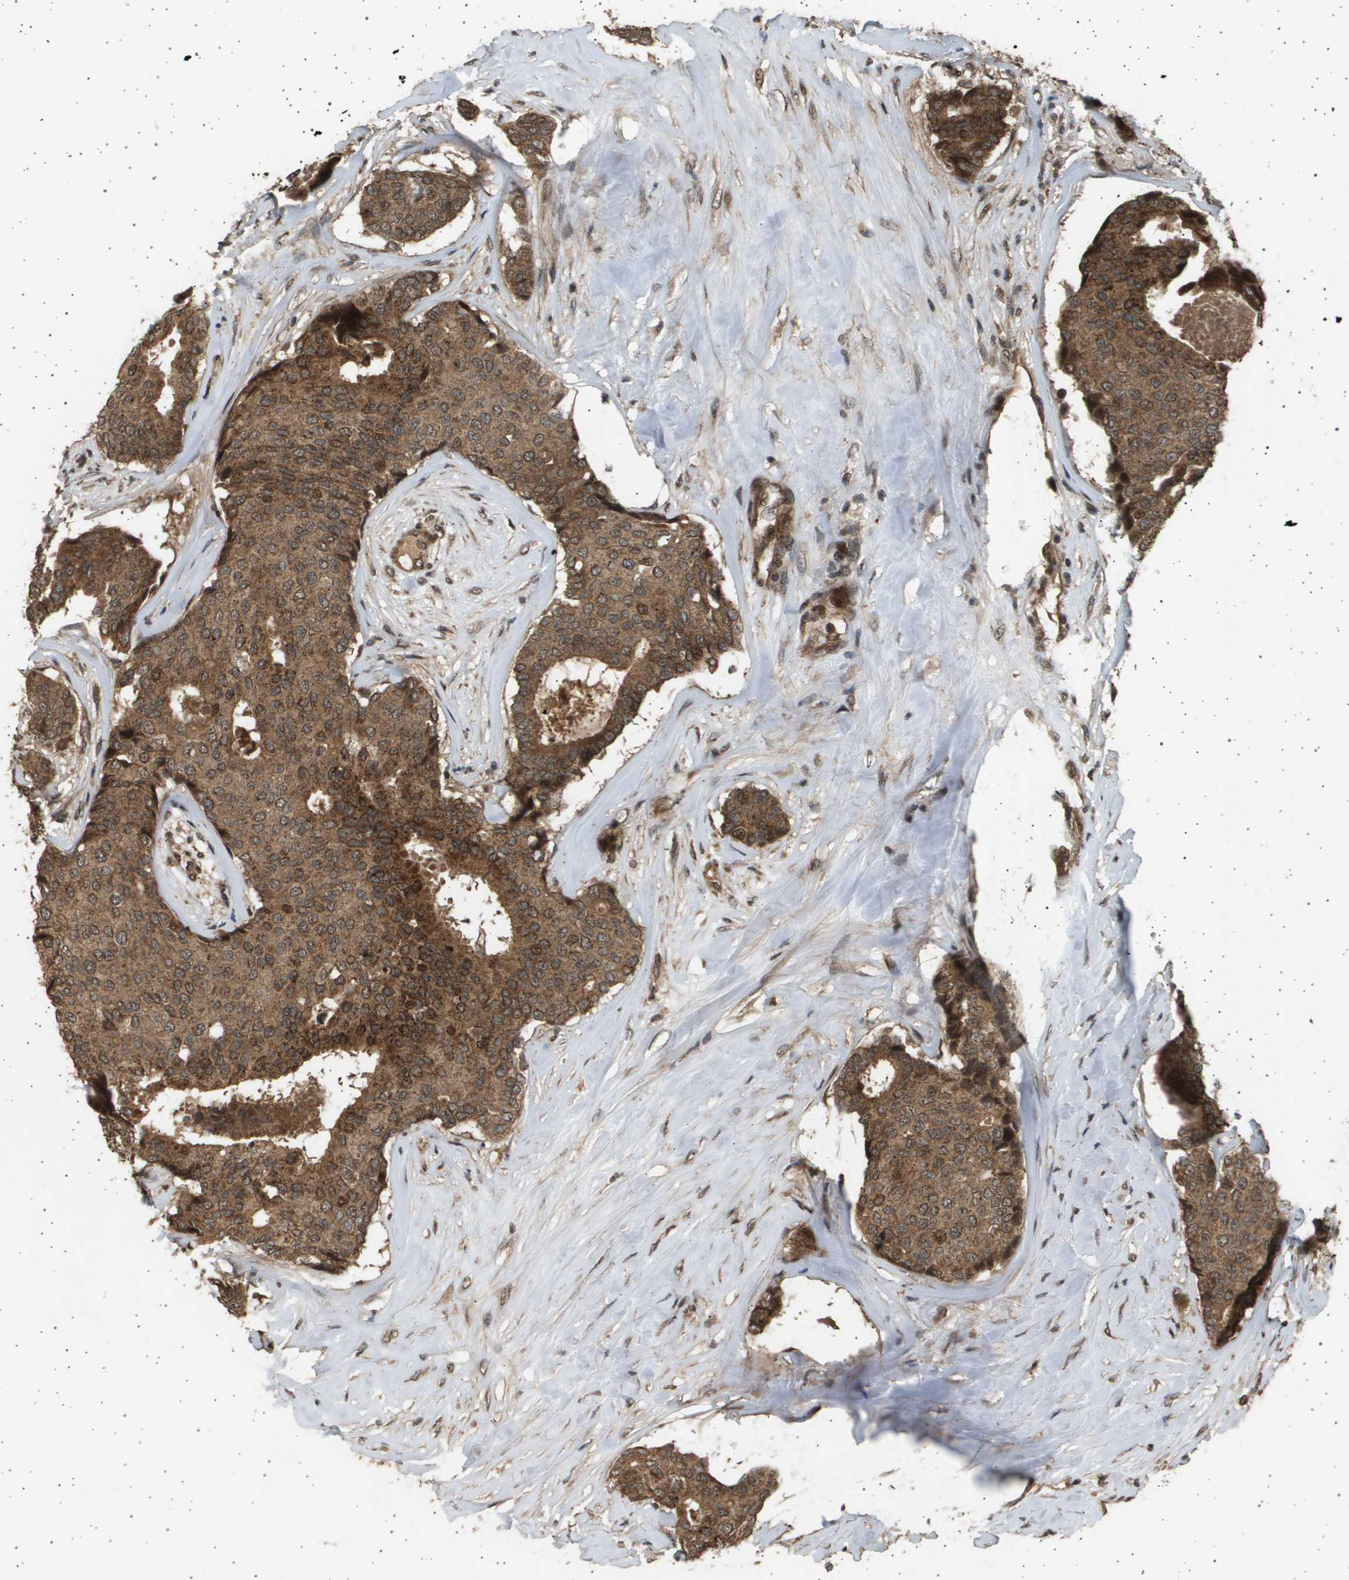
{"staining": {"intensity": "moderate", "quantity": ">75%", "location": "cytoplasmic/membranous,nuclear"}, "tissue": "breast cancer", "cell_type": "Tumor cells", "image_type": "cancer", "snomed": [{"axis": "morphology", "description": "Duct carcinoma"}, {"axis": "topography", "description": "Breast"}], "caption": "Immunohistochemical staining of breast cancer (invasive ductal carcinoma) shows moderate cytoplasmic/membranous and nuclear protein staining in approximately >75% of tumor cells. (brown staining indicates protein expression, while blue staining denotes nuclei).", "gene": "TNRC6A", "patient": {"sex": "female", "age": 75}}